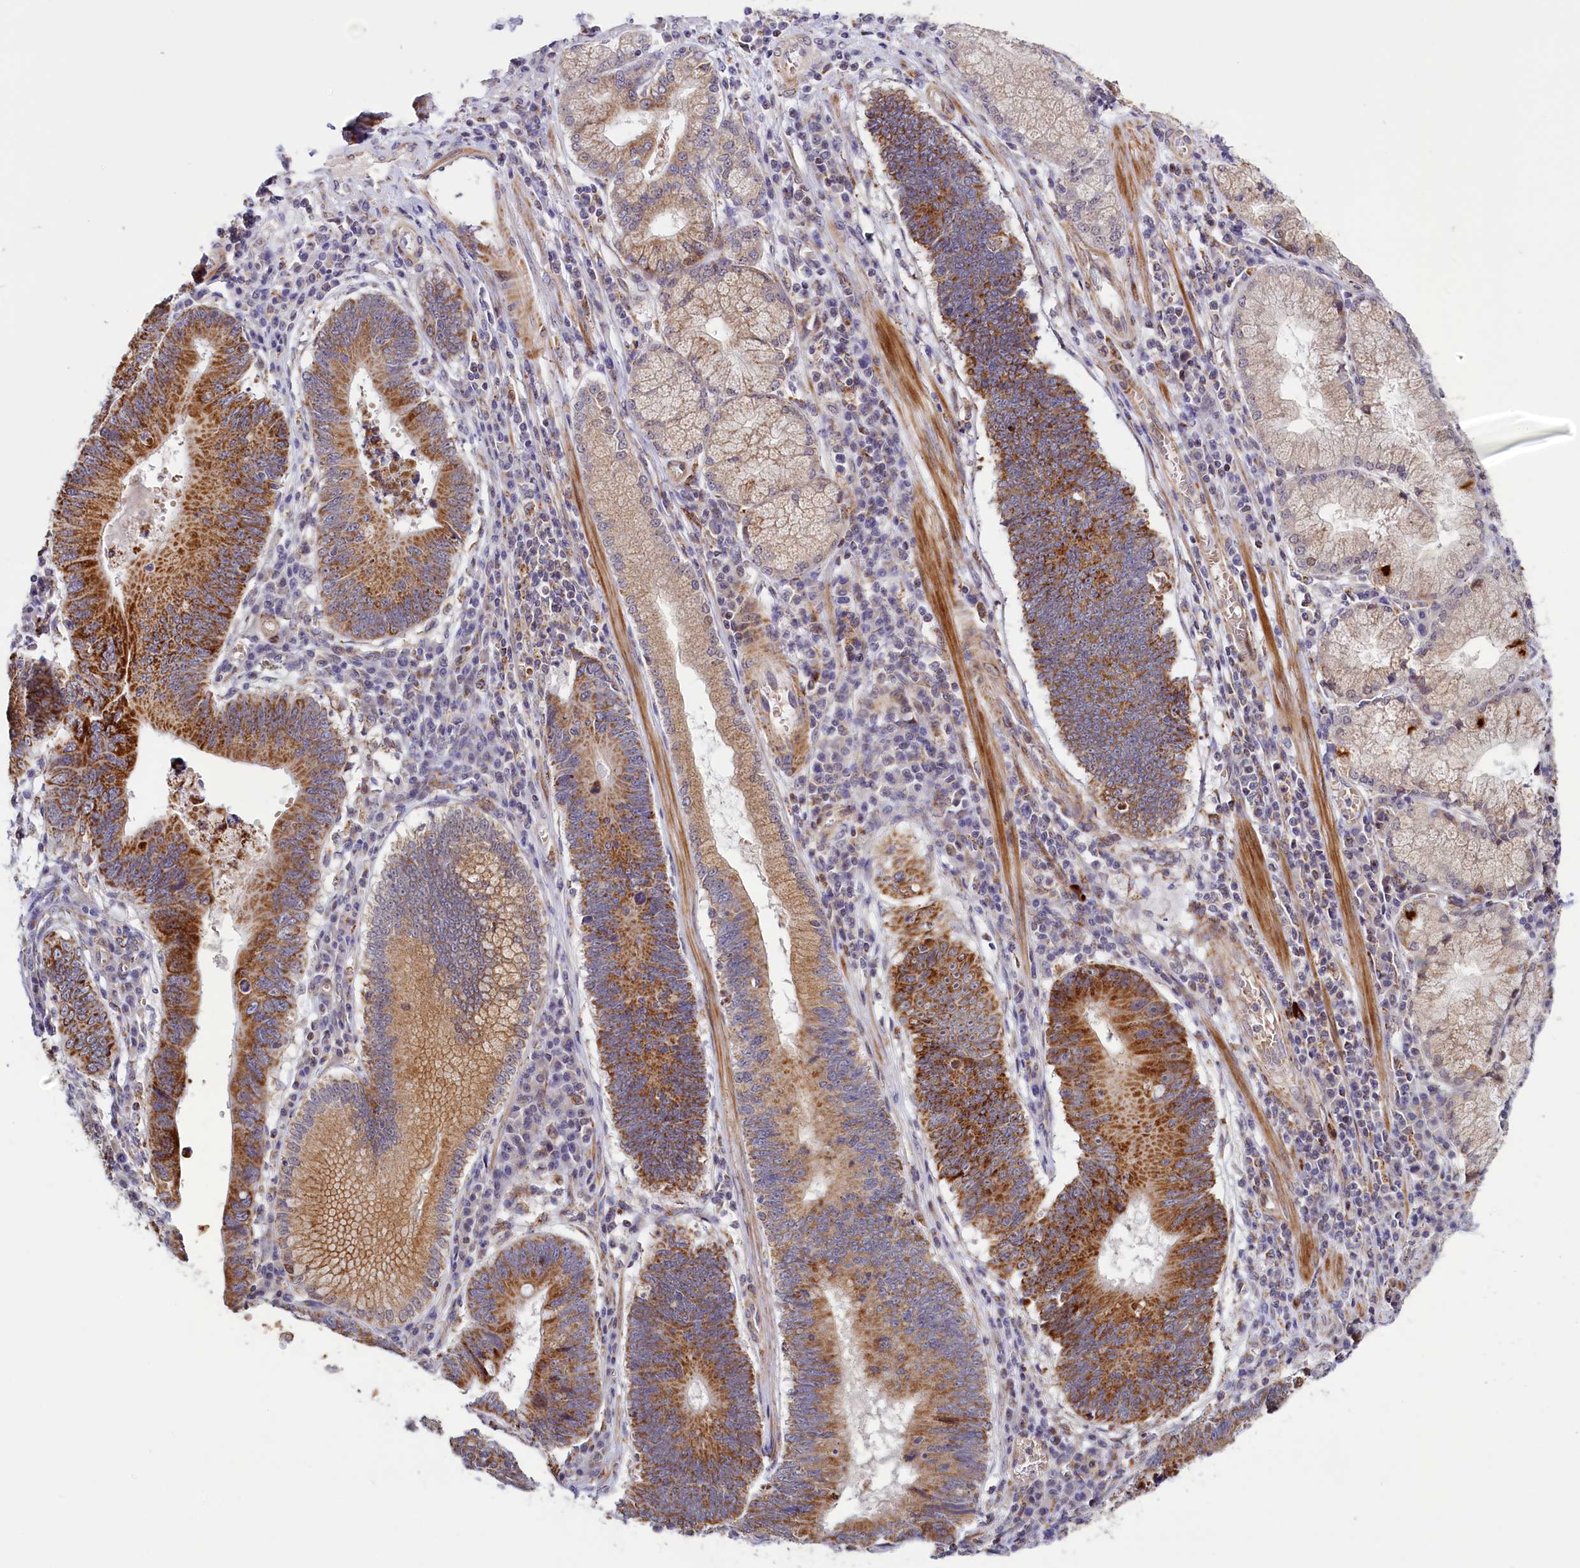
{"staining": {"intensity": "strong", "quantity": ">75%", "location": "cytoplasmic/membranous"}, "tissue": "stomach cancer", "cell_type": "Tumor cells", "image_type": "cancer", "snomed": [{"axis": "morphology", "description": "Adenocarcinoma, NOS"}, {"axis": "topography", "description": "Stomach"}], "caption": "Brown immunohistochemical staining in stomach cancer (adenocarcinoma) displays strong cytoplasmic/membranous positivity in approximately >75% of tumor cells.", "gene": "DYNC2H1", "patient": {"sex": "male", "age": 59}}